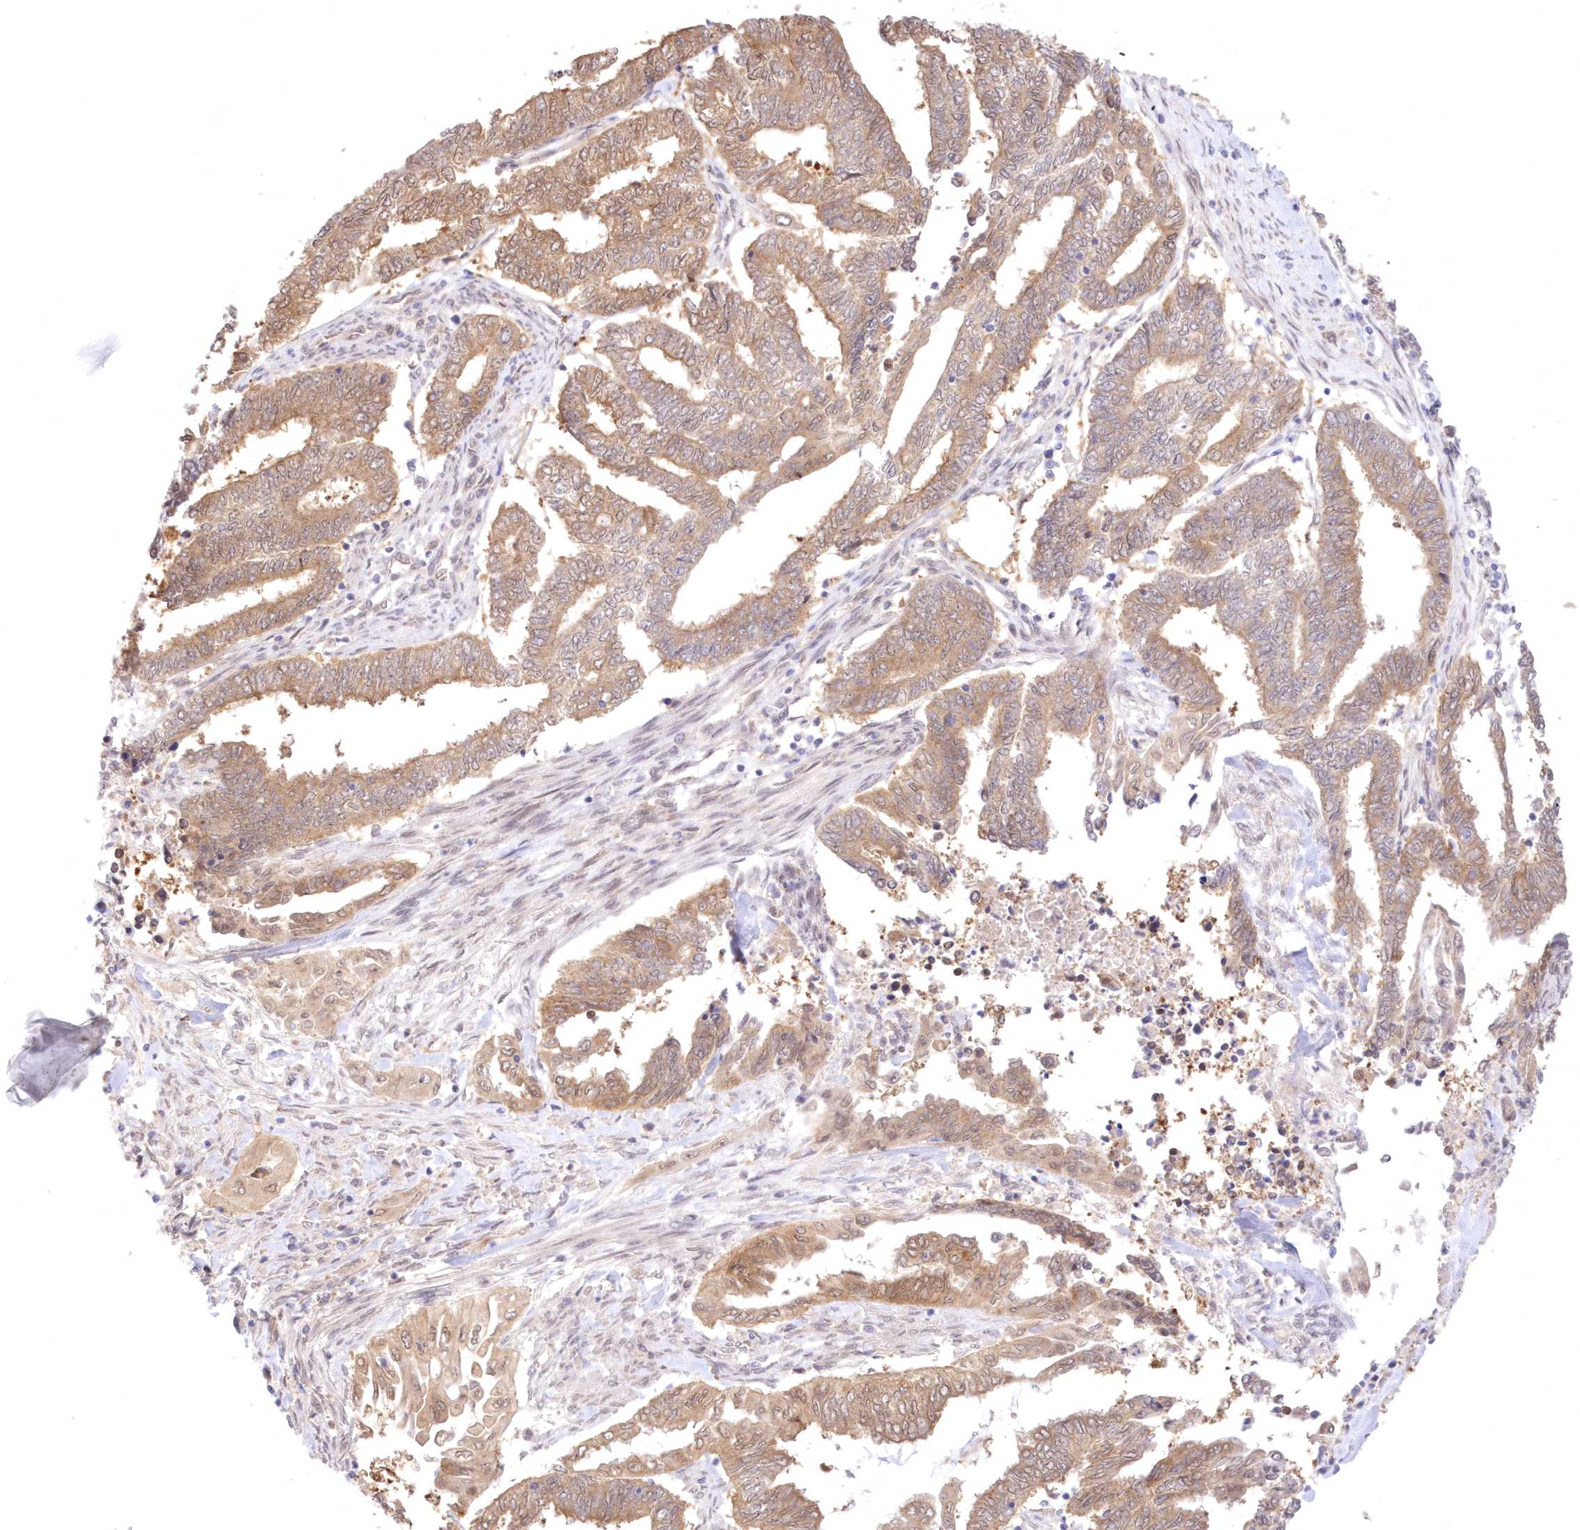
{"staining": {"intensity": "moderate", "quantity": ">75%", "location": "cytoplasmic/membranous"}, "tissue": "endometrial cancer", "cell_type": "Tumor cells", "image_type": "cancer", "snomed": [{"axis": "morphology", "description": "Adenocarcinoma, NOS"}, {"axis": "topography", "description": "Uterus"}, {"axis": "topography", "description": "Endometrium"}], "caption": "Endometrial cancer tissue demonstrates moderate cytoplasmic/membranous expression in approximately >75% of tumor cells, visualized by immunohistochemistry. (IHC, brightfield microscopy, high magnification).", "gene": "RNPEP", "patient": {"sex": "female", "age": 70}}